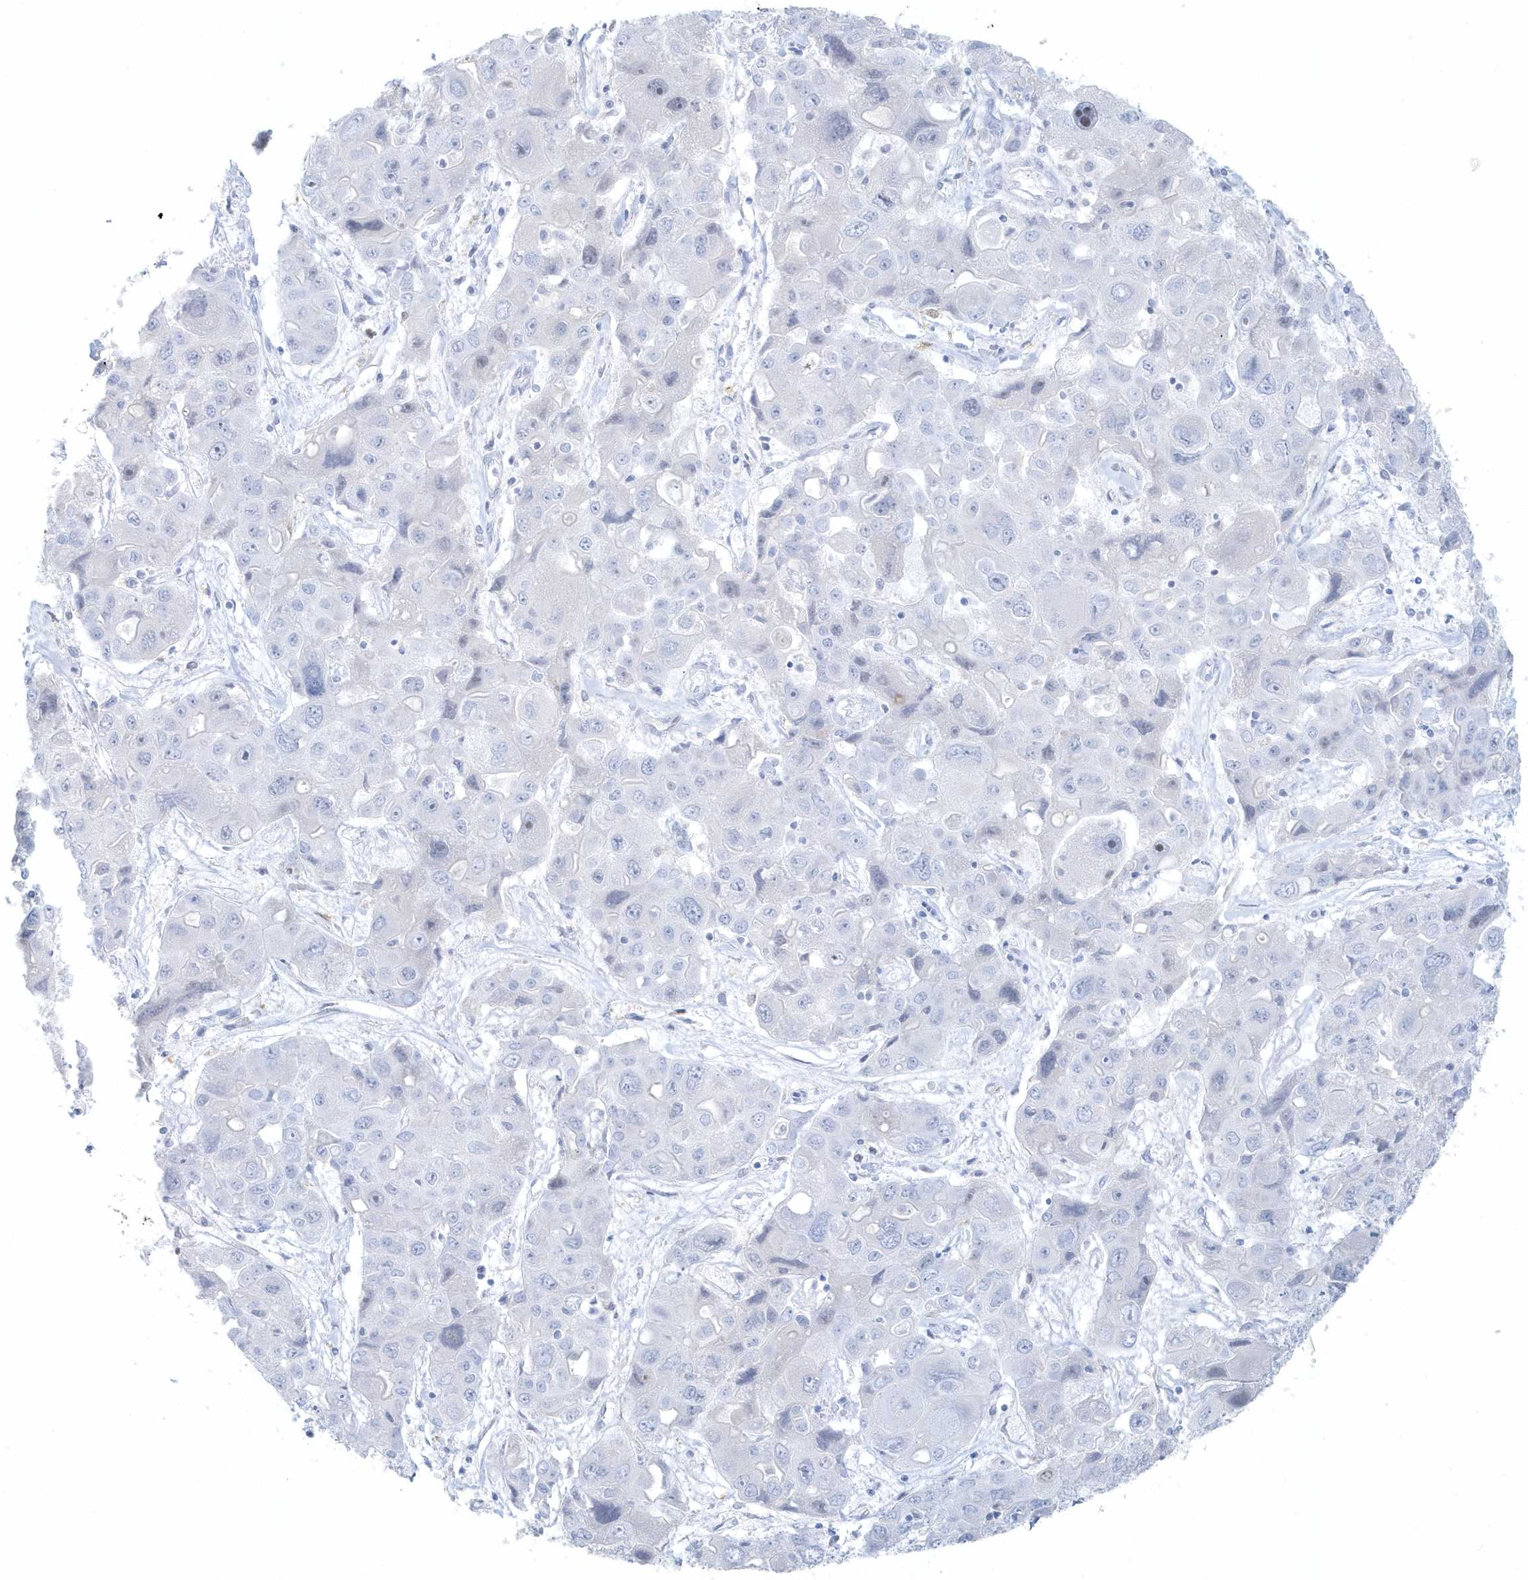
{"staining": {"intensity": "negative", "quantity": "none", "location": "none"}, "tissue": "liver cancer", "cell_type": "Tumor cells", "image_type": "cancer", "snomed": [{"axis": "morphology", "description": "Cholangiocarcinoma"}, {"axis": "topography", "description": "Liver"}], "caption": "Photomicrograph shows no significant protein positivity in tumor cells of liver cancer (cholangiocarcinoma).", "gene": "FAM98A", "patient": {"sex": "male", "age": 67}}